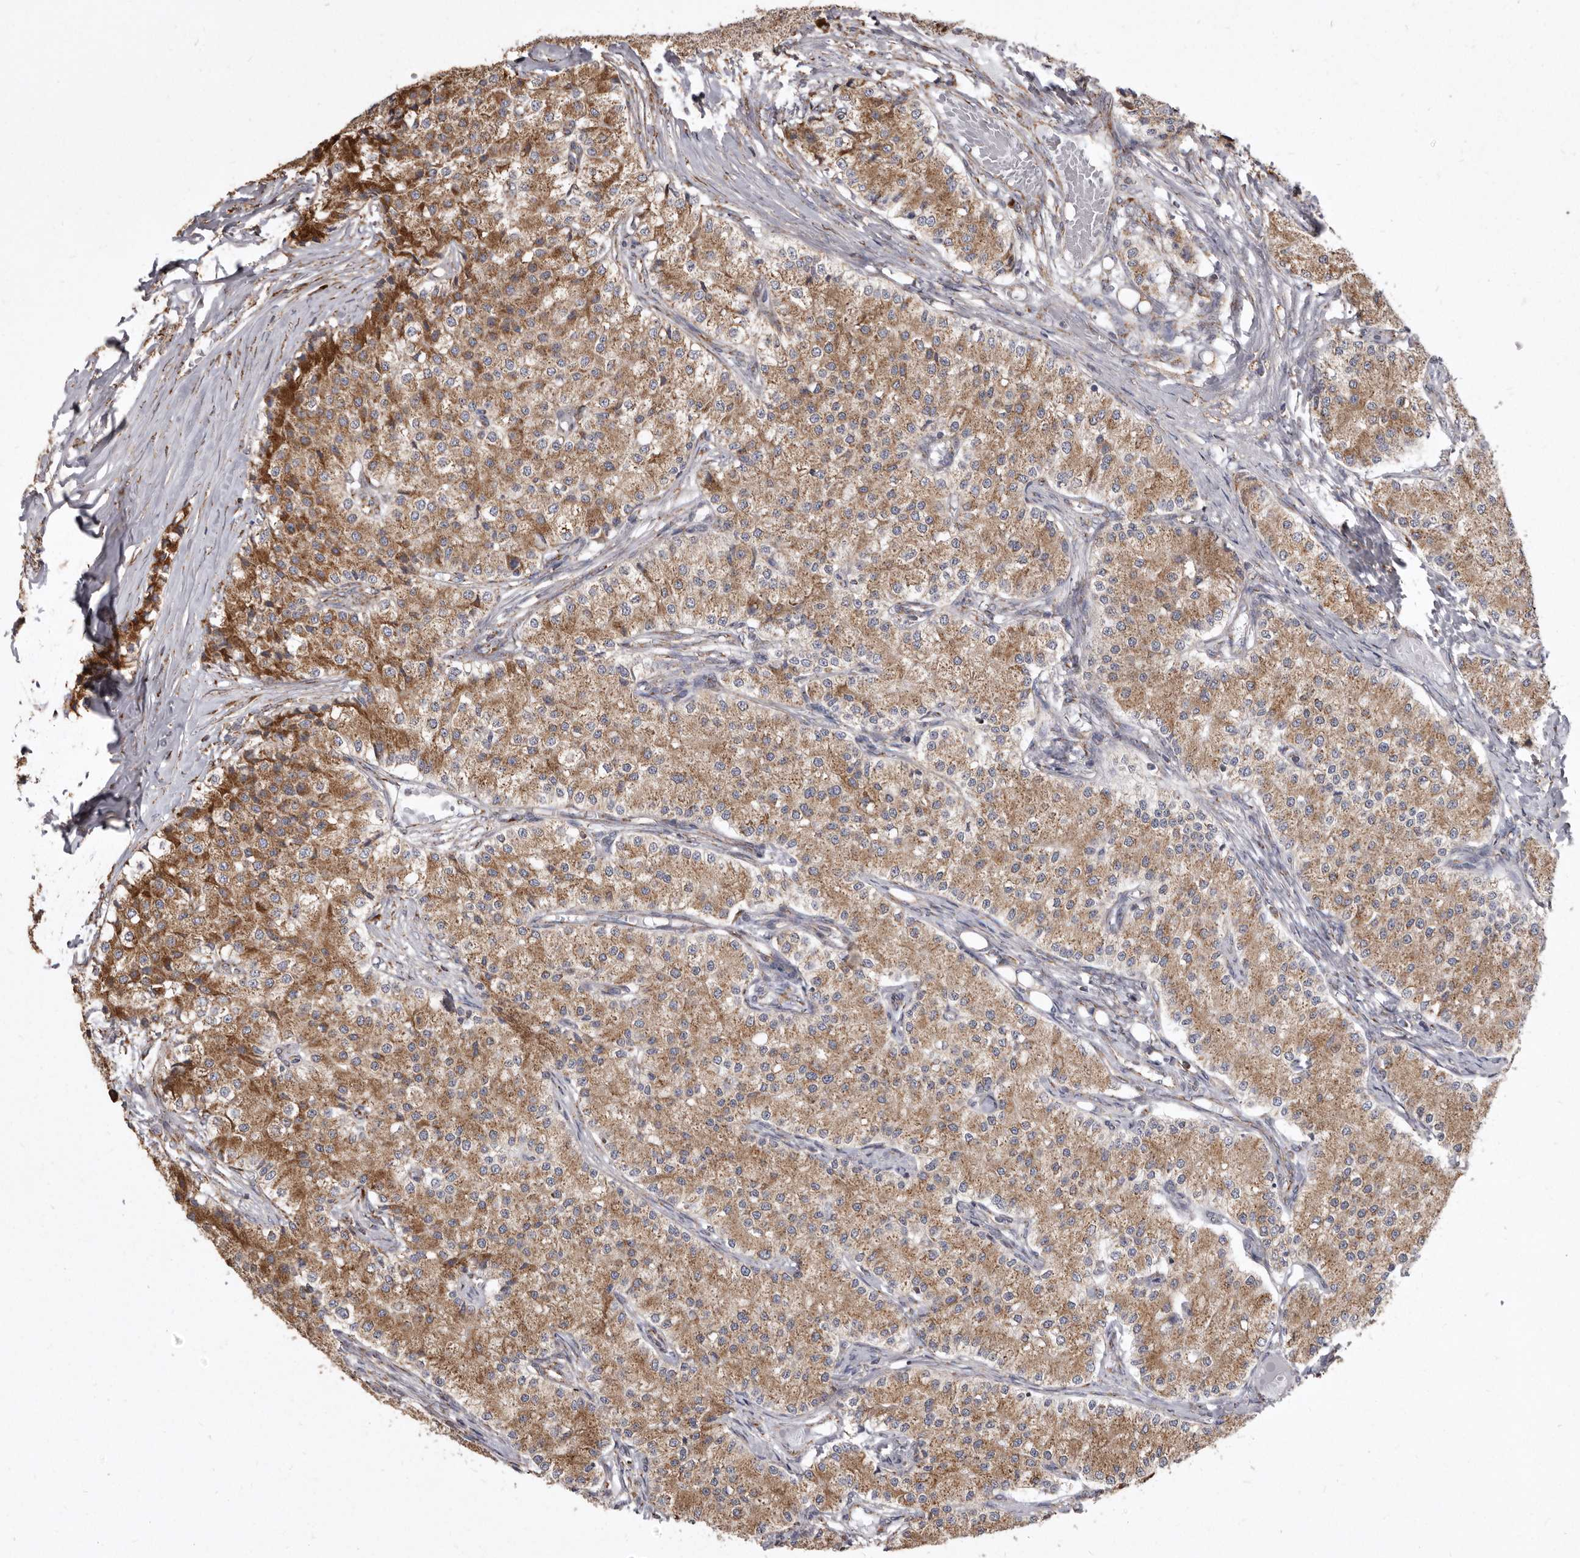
{"staining": {"intensity": "moderate", "quantity": ">75%", "location": "cytoplasmic/membranous"}, "tissue": "carcinoid", "cell_type": "Tumor cells", "image_type": "cancer", "snomed": [{"axis": "morphology", "description": "Carcinoid, malignant, NOS"}, {"axis": "topography", "description": "Colon"}], "caption": "High-magnification brightfield microscopy of carcinoid (malignant) stained with DAB (brown) and counterstained with hematoxylin (blue). tumor cells exhibit moderate cytoplasmic/membranous staining is identified in about>75% of cells.", "gene": "CDK5RAP3", "patient": {"sex": "female", "age": 52}}